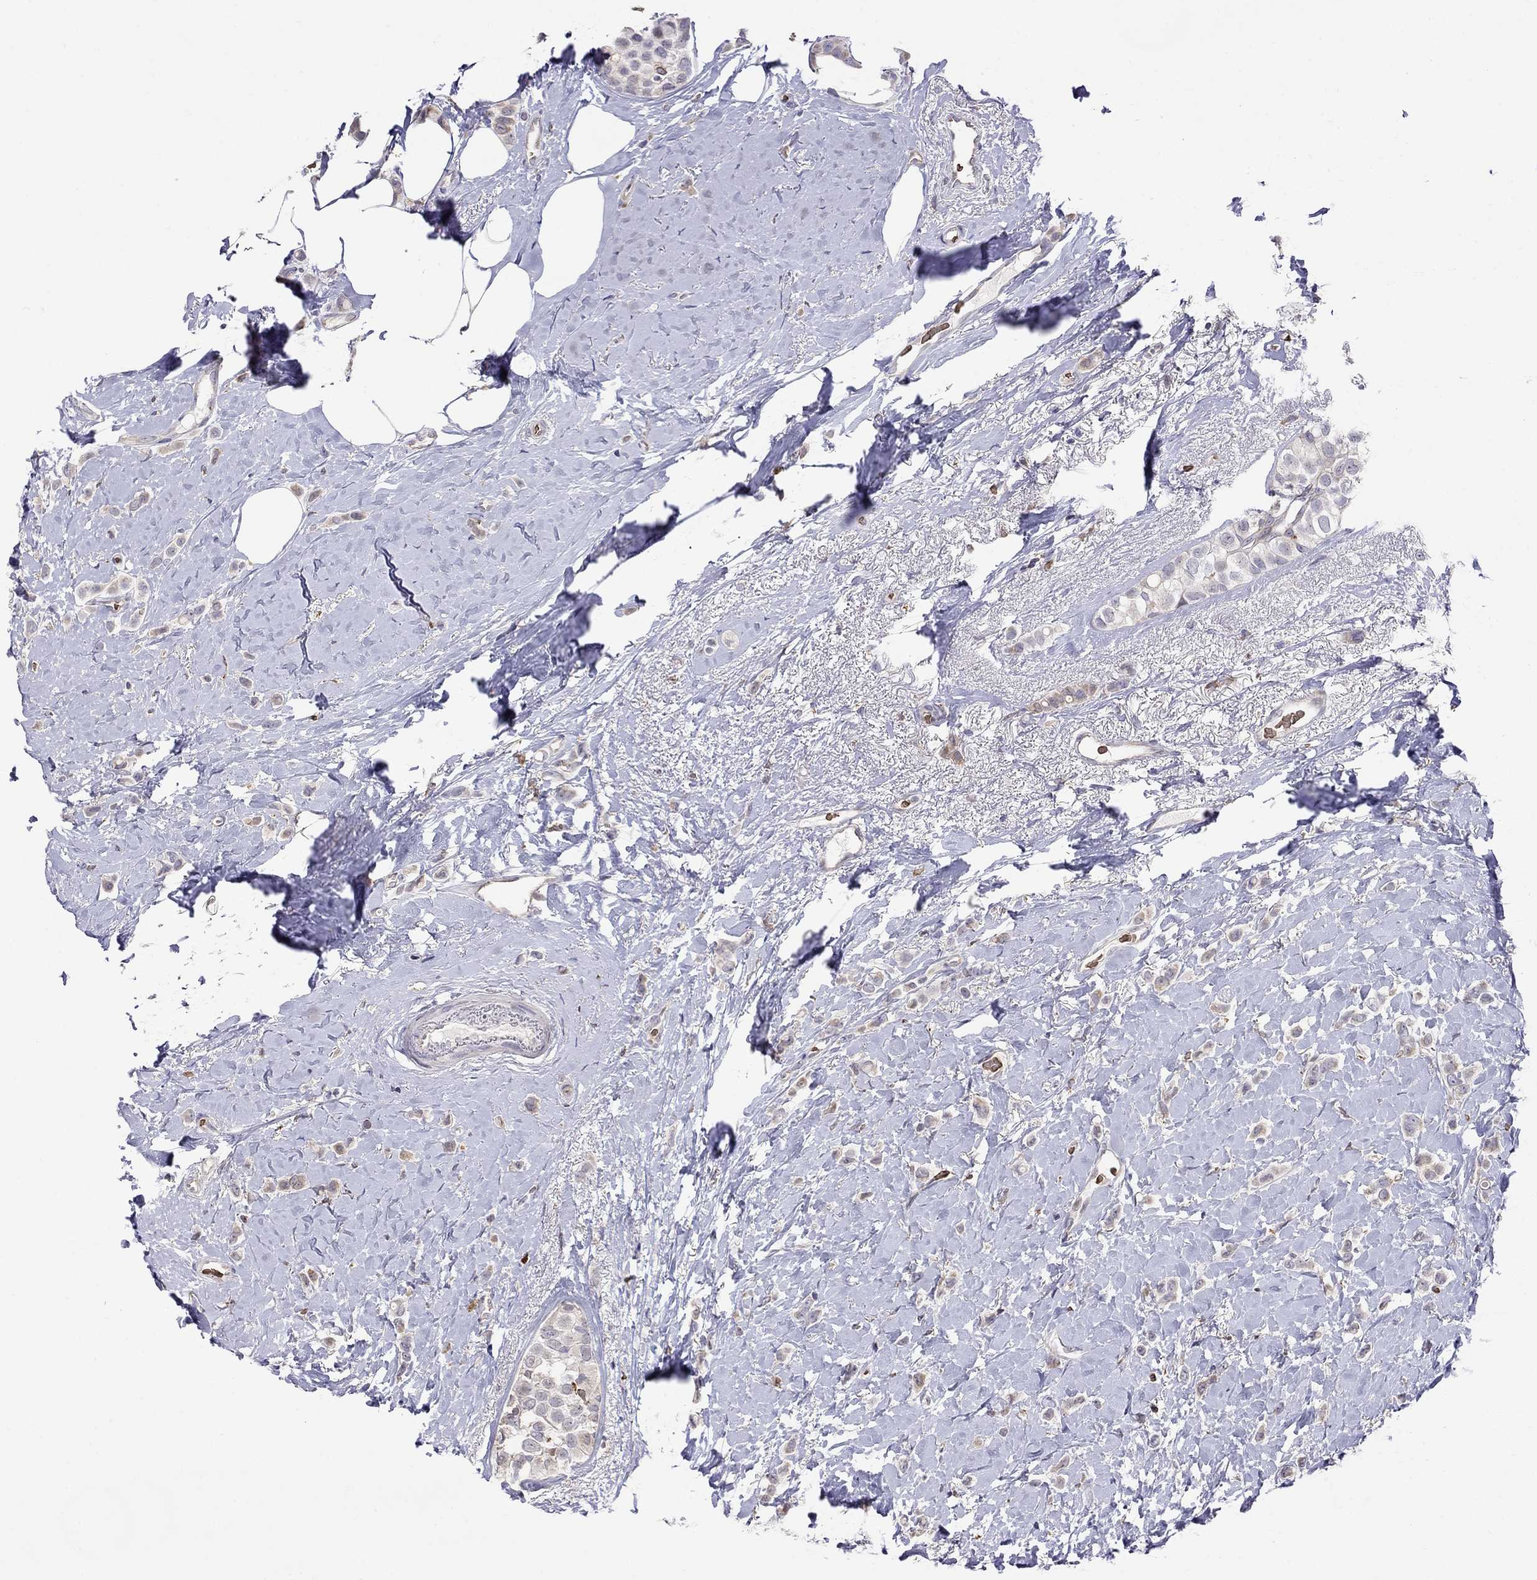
{"staining": {"intensity": "negative", "quantity": "none", "location": "none"}, "tissue": "breast cancer", "cell_type": "Tumor cells", "image_type": "cancer", "snomed": [{"axis": "morphology", "description": "Lobular carcinoma"}, {"axis": "topography", "description": "Breast"}], "caption": "IHC histopathology image of human lobular carcinoma (breast) stained for a protein (brown), which shows no positivity in tumor cells.", "gene": "ADAM28", "patient": {"sex": "female", "age": 66}}